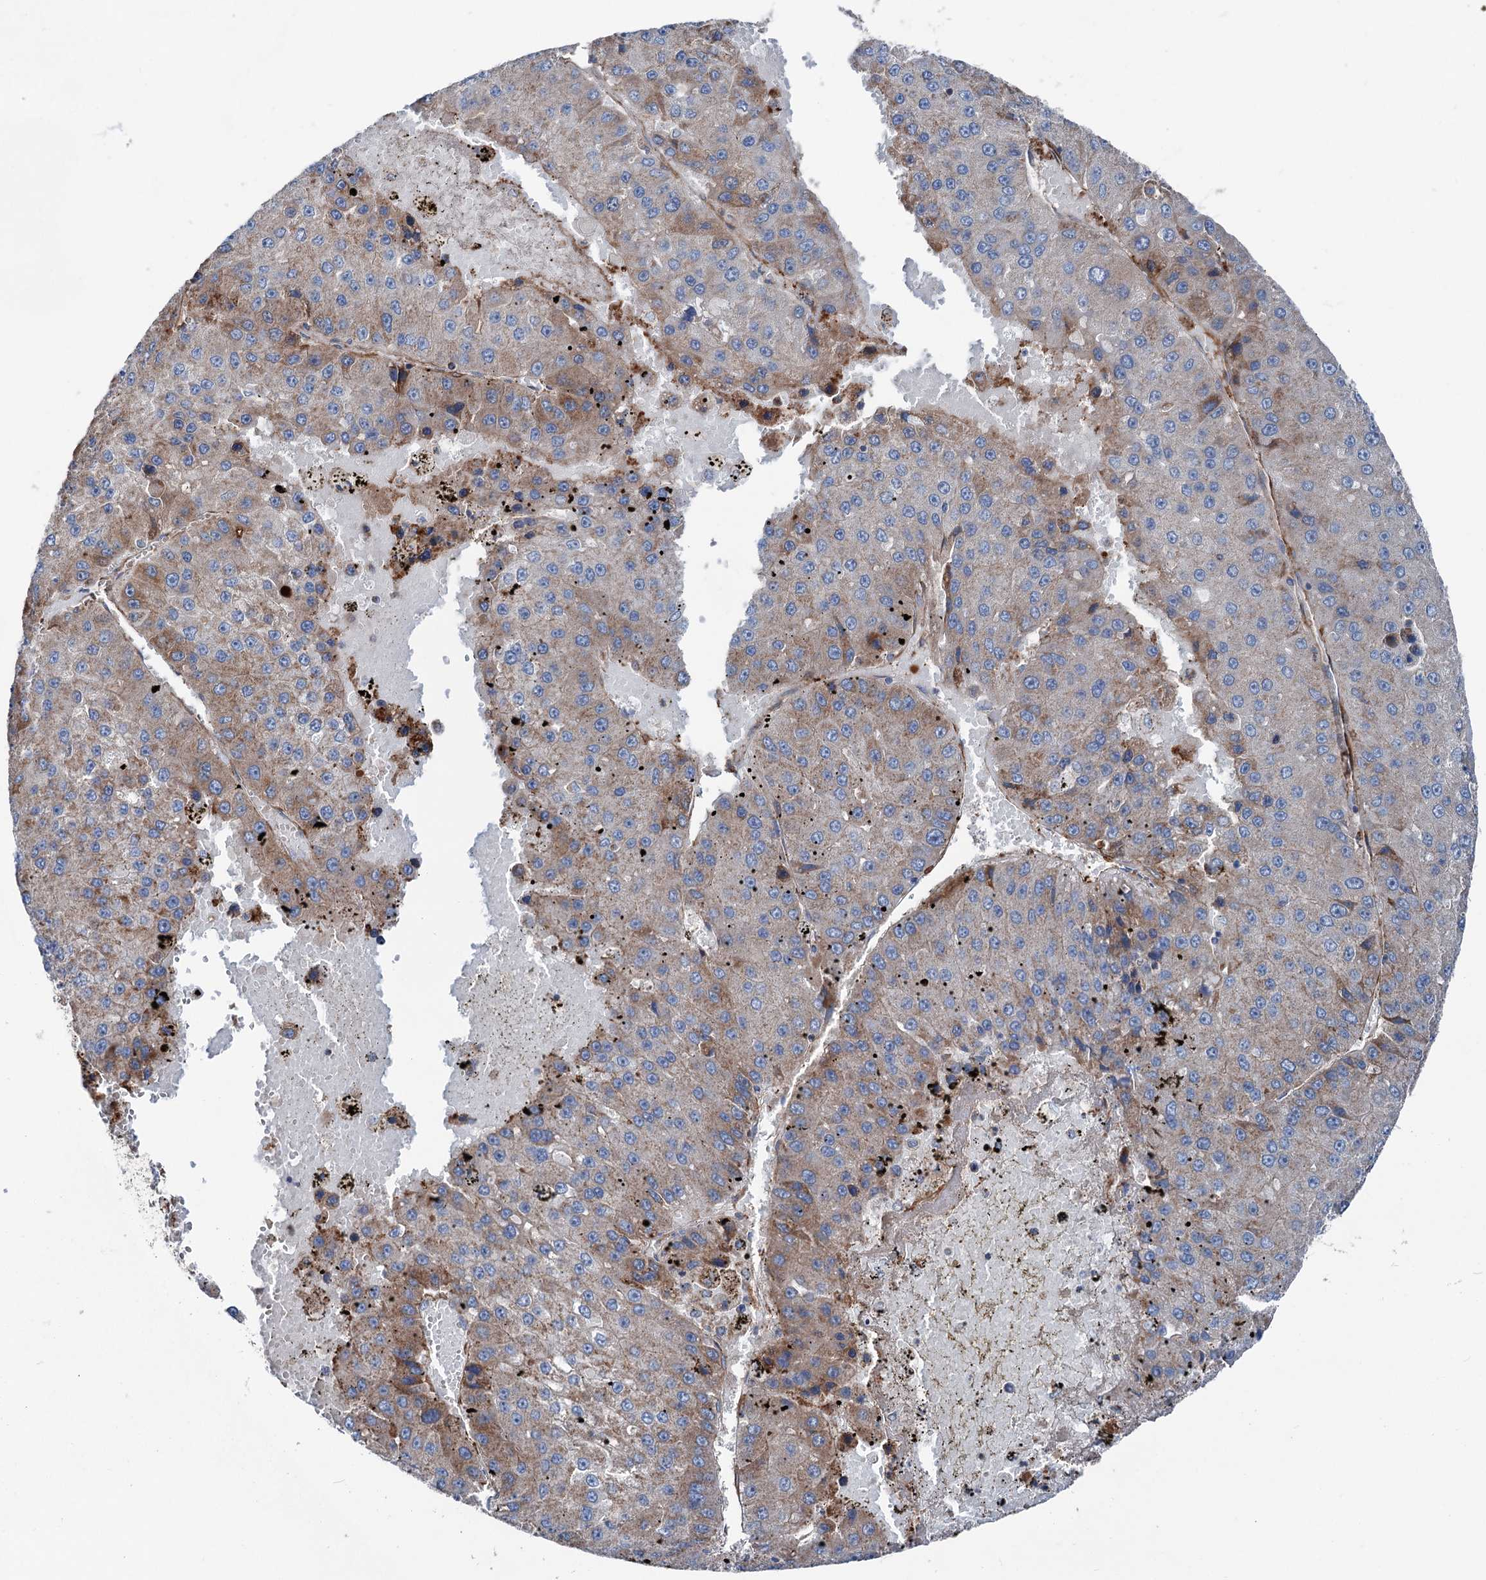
{"staining": {"intensity": "moderate", "quantity": "<25%", "location": "cytoplasmic/membranous"}, "tissue": "liver cancer", "cell_type": "Tumor cells", "image_type": "cancer", "snomed": [{"axis": "morphology", "description": "Carcinoma, Hepatocellular, NOS"}, {"axis": "topography", "description": "Liver"}], "caption": "Liver cancer (hepatocellular carcinoma) stained with a protein marker reveals moderate staining in tumor cells.", "gene": "DDIAS", "patient": {"sex": "female", "age": 73}}